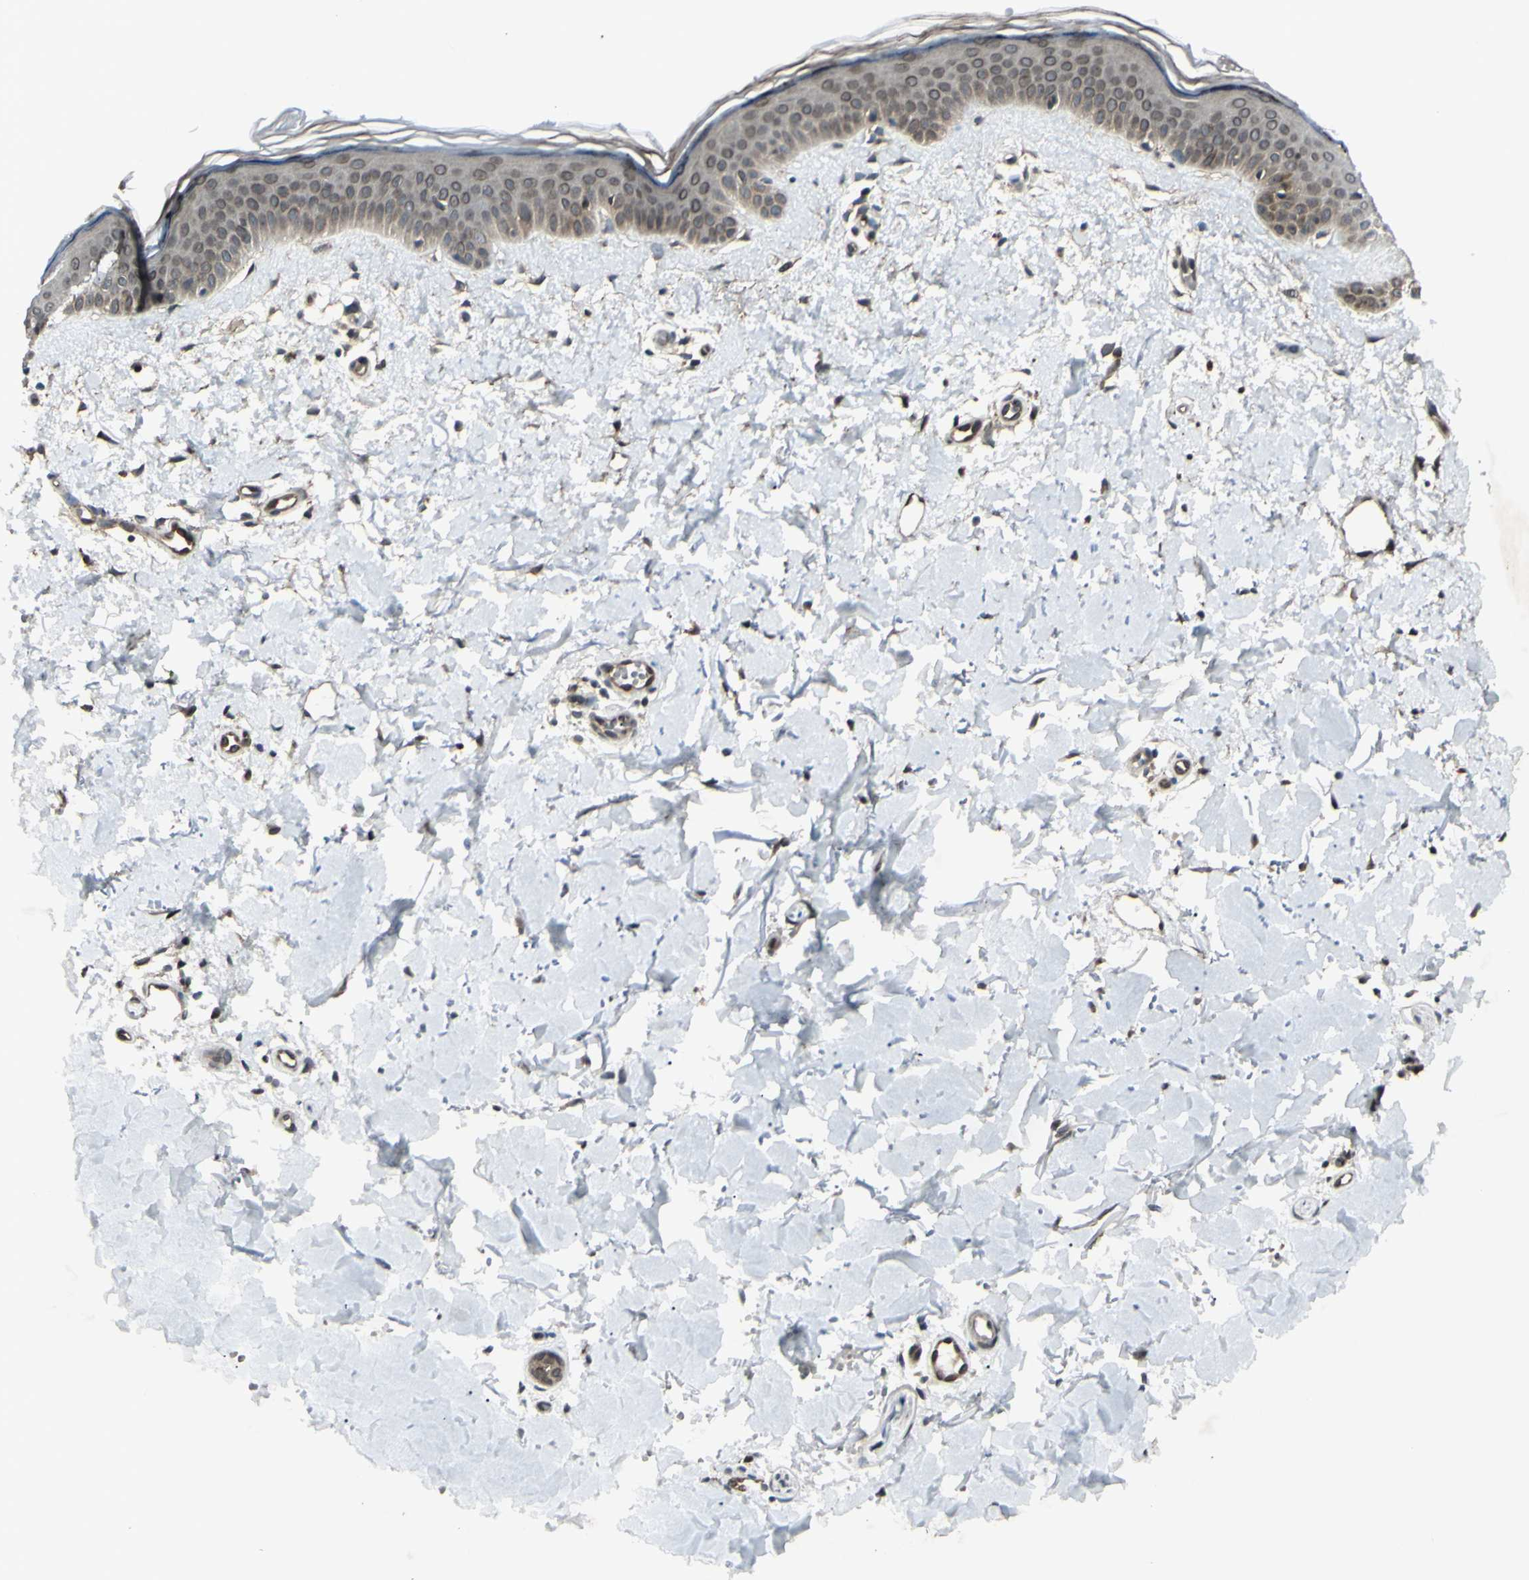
{"staining": {"intensity": "moderate", "quantity": ">75%", "location": "cytoplasmic/membranous"}, "tissue": "skin", "cell_type": "Fibroblasts", "image_type": "normal", "snomed": [{"axis": "morphology", "description": "Normal tissue, NOS"}, {"axis": "topography", "description": "Skin"}], "caption": "IHC image of benign skin stained for a protein (brown), which reveals medium levels of moderate cytoplasmic/membranous expression in approximately >75% of fibroblasts.", "gene": "MLF2", "patient": {"sex": "female", "age": 56}}